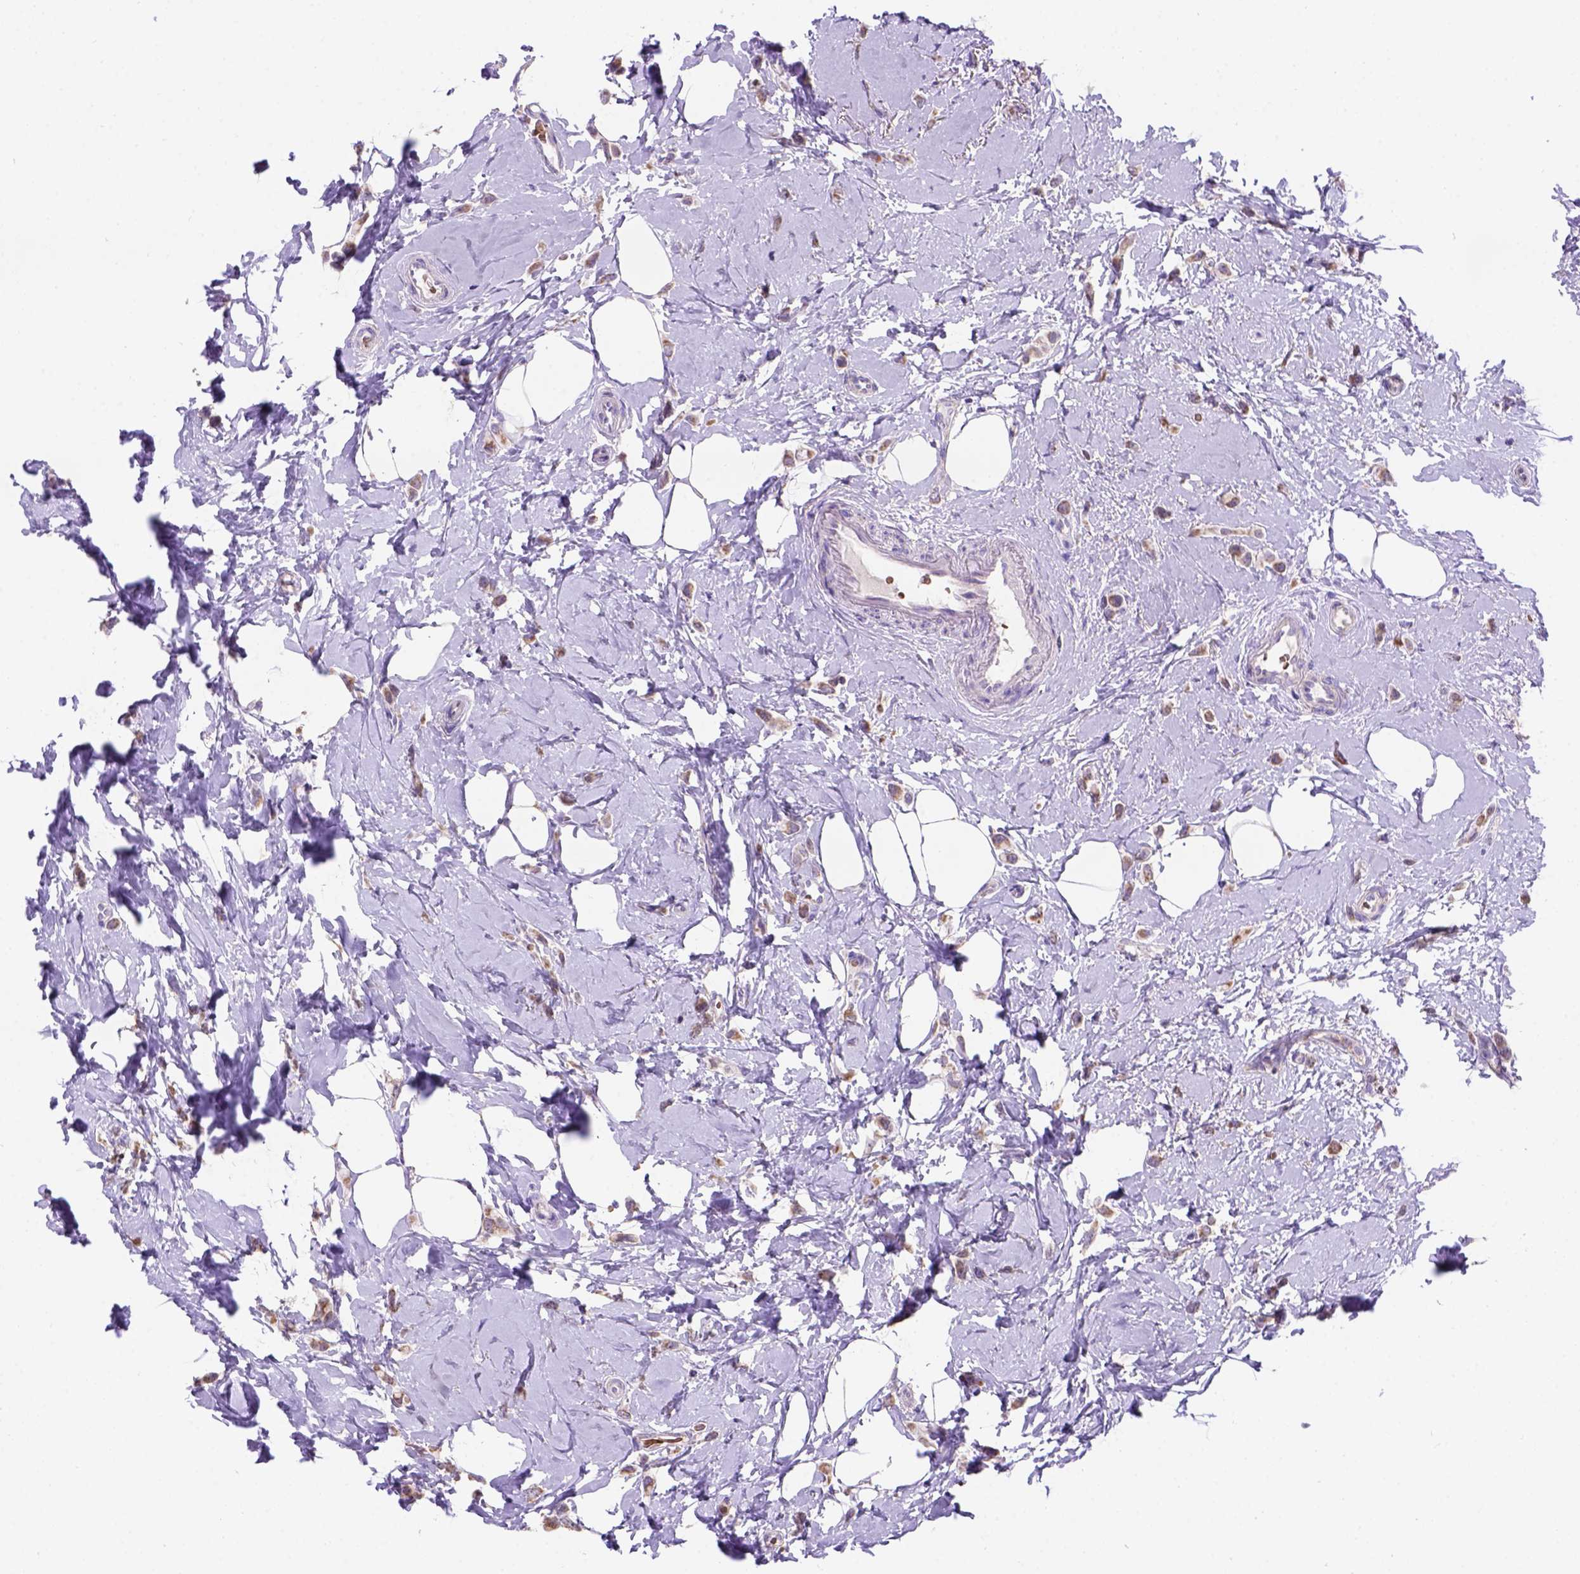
{"staining": {"intensity": "moderate", "quantity": ">75%", "location": "cytoplasmic/membranous"}, "tissue": "breast cancer", "cell_type": "Tumor cells", "image_type": "cancer", "snomed": [{"axis": "morphology", "description": "Lobular carcinoma"}, {"axis": "topography", "description": "Breast"}], "caption": "Immunohistochemical staining of breast cancer (lobular carcinoma) reveals moderate cytoplasmic/membranous protein staining in about >75% of tumor cells.", "gene": "L2HGDH", "patient": {"sex": "female", "age": 66}}